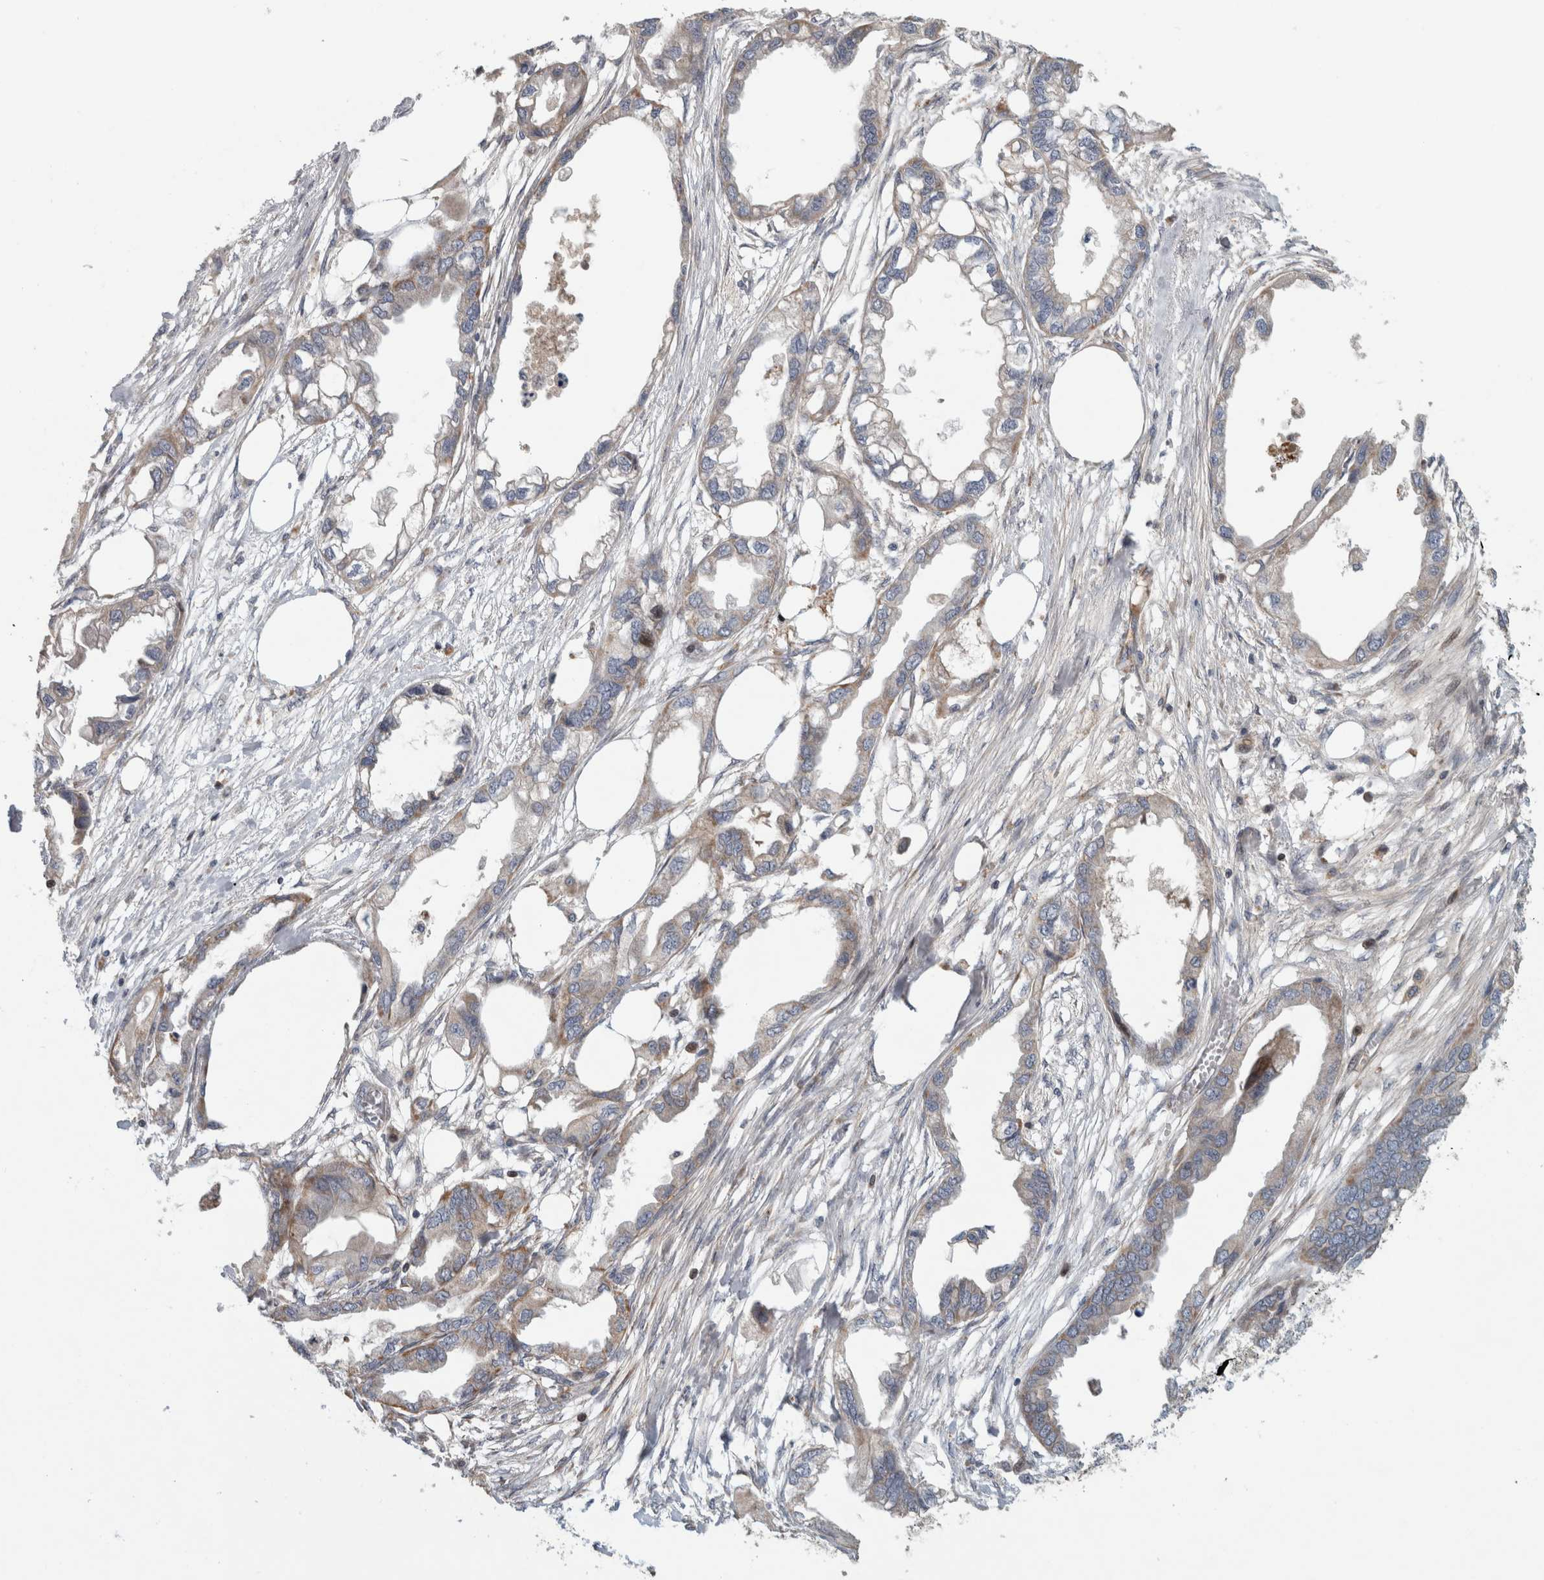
{"staining": {"intensity": "weak", "quantity": "<25%", "location": "cytoplasmic/membranous"}, "tissue": "endometrial cancer", "cell_type": "Tumor cells", "image_type": "cancer", "snomed": [{"axis": "morphology", "description": "Adenocarcinoma, NOS"}, {"axis": "morphology", "description": "Adenocarcinoma, metastatic, NOS"}, {"axis": "topography", "description": "Adipose tissue"}, {"axis": "topography", "description": "Endometrium"}], "caption": "Immunohistochemistry (IHC) image of endometrial cancer stained for a protein (brown), which demonstrates no positivity in tumor cells.", "gene": "RBM48", "patient": {"sex": "female", "age": 67}}